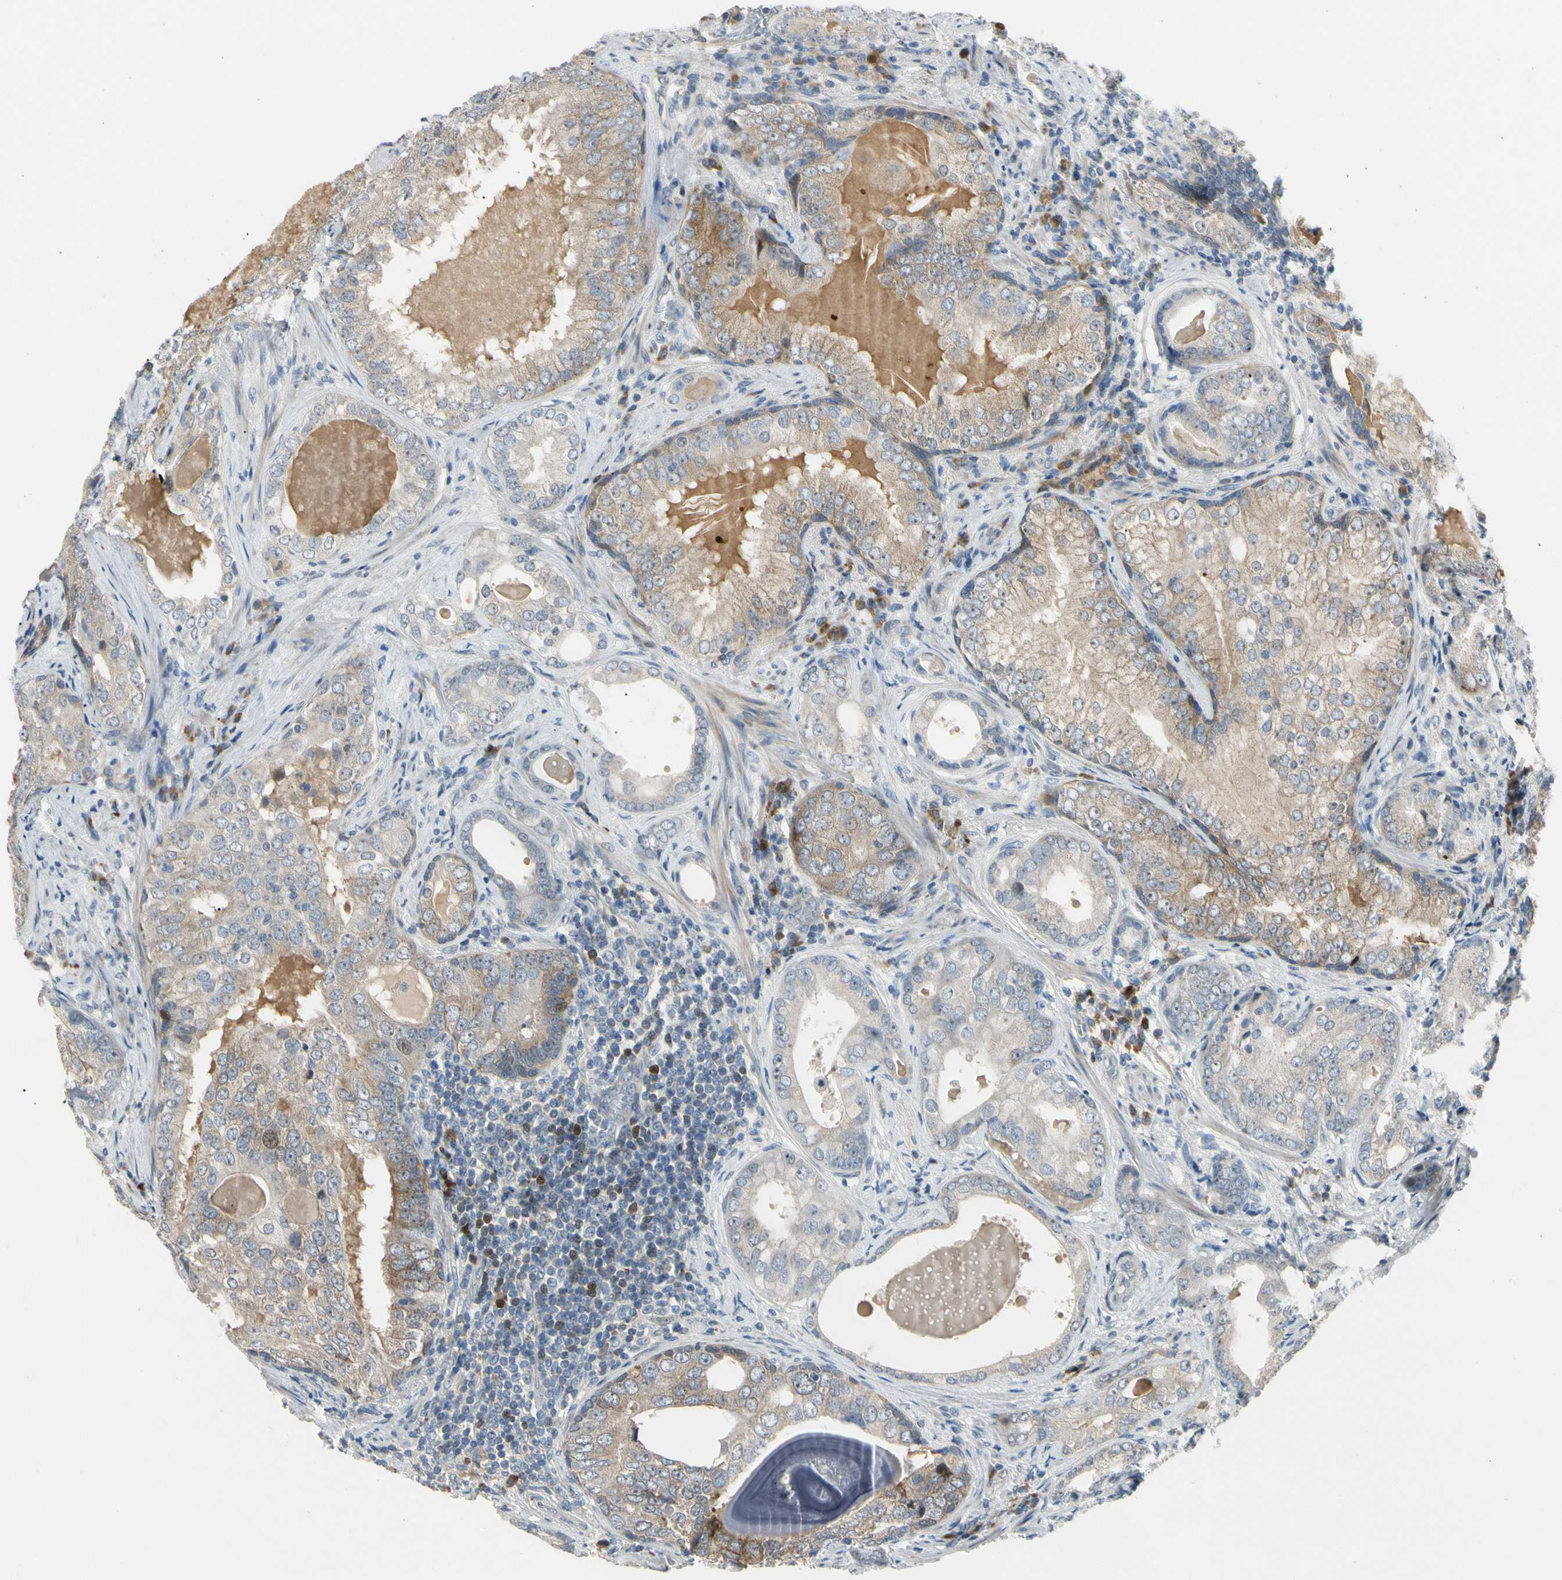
{"staining": {"intensity": "weak", "quantity": ">75%", "location": "cytoplasmic/membranous"}, "tissue": "prostate cancer", "cell_type": "Tumor cells", "image_type": "cancer", "snomed": [{"axis": "morphology", "description": "Adenocarcinoma, High grade"}, {"axis": "topography", "description": "Prostate"}], "caption": "An image of prostate cancer stained for a protein displays weak cytoplasmic/membranous brown staining in tumor cells.", "gene": "HMGCR", "patient": {"sex": "male", "age": 66}}